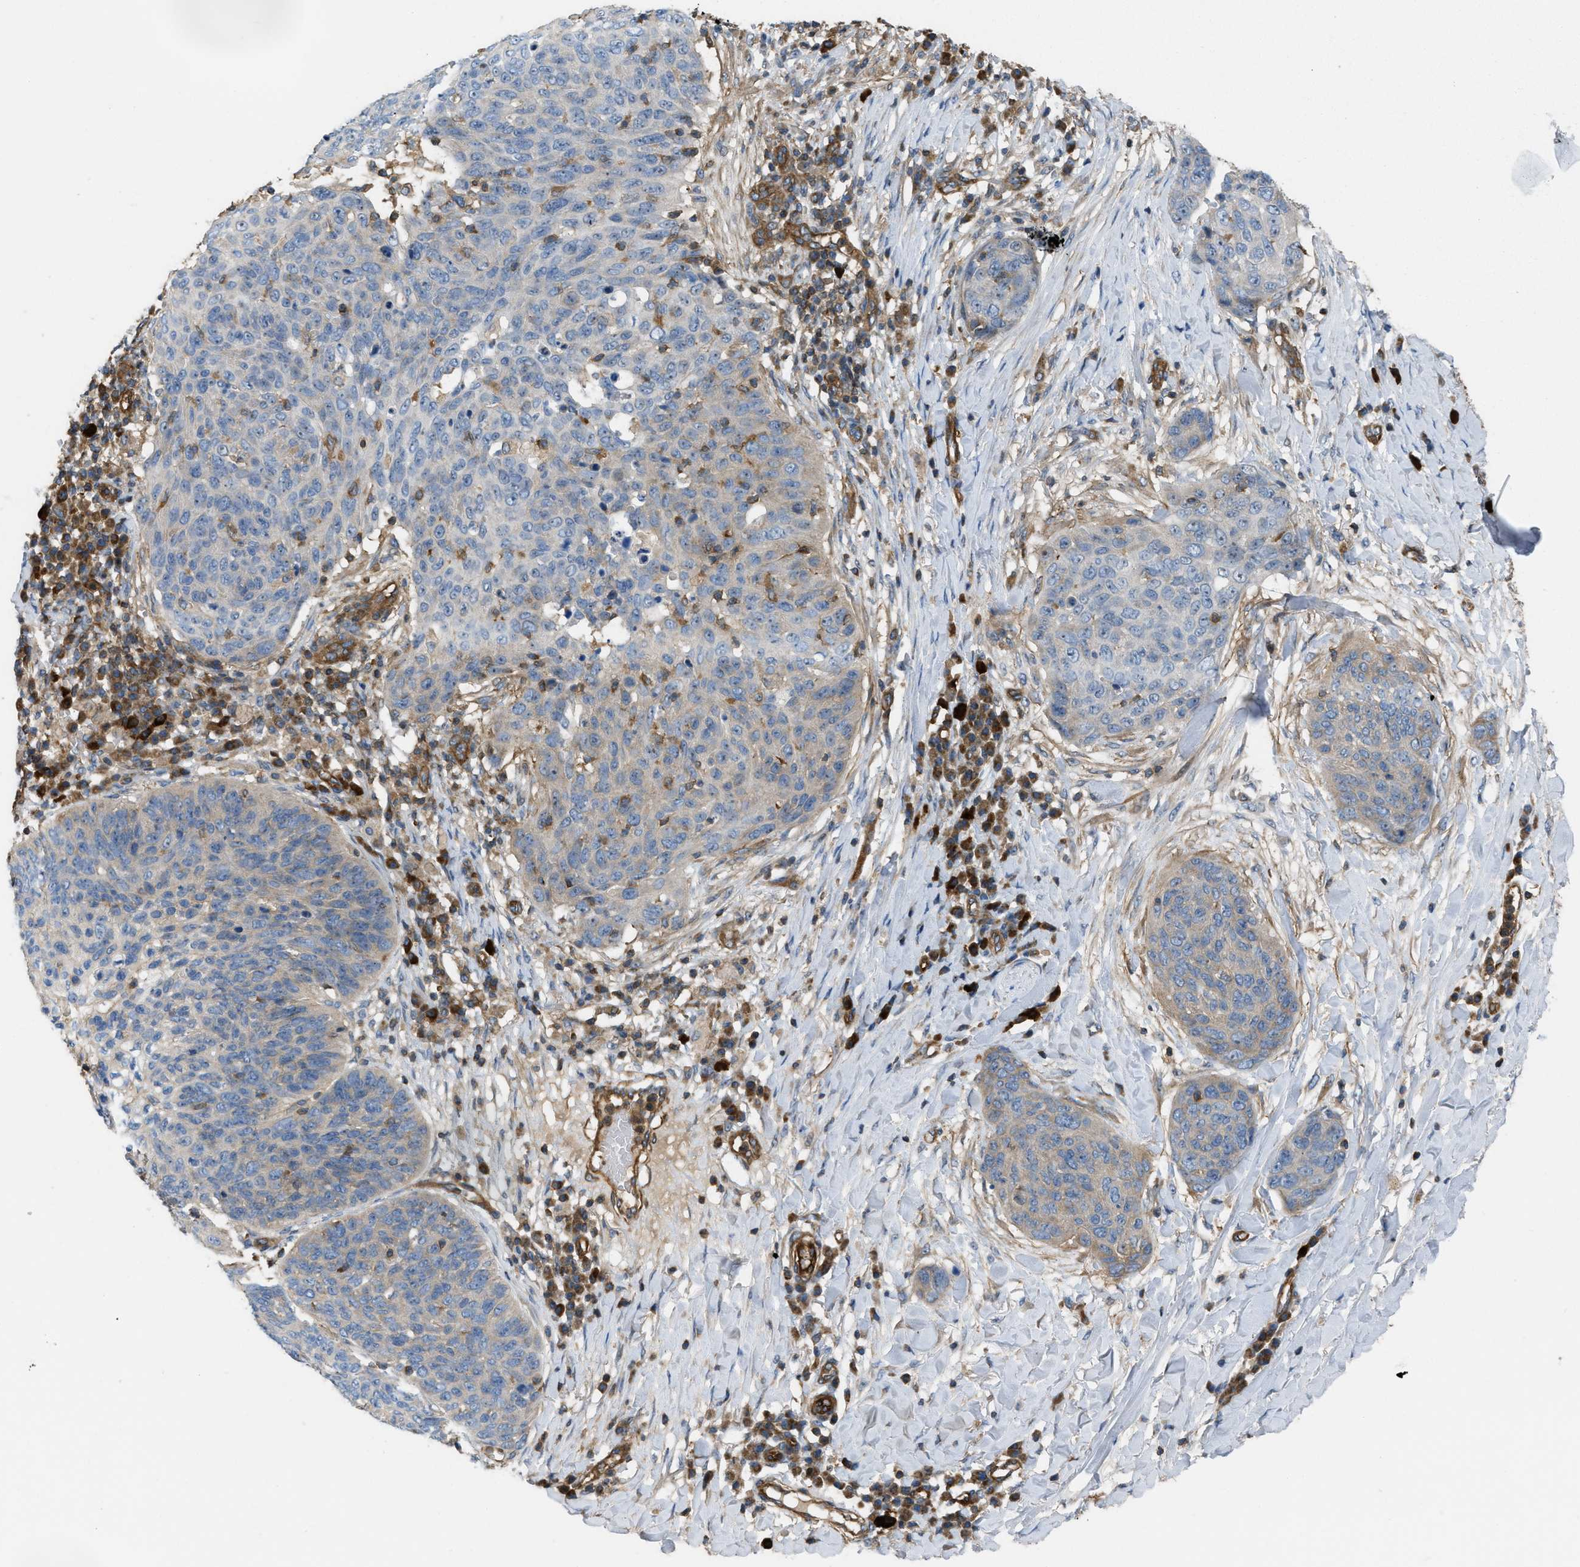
{"staining": {"intensity": "negative", "quantity": "none", "location": "none"}, "tissue": "skin cancer", "cell_type": "Tumor cells", "image_type": "cancer", "snomed": [{"axis": "morphology", "description": "Squamous cell carcinoma in situ, NOS"}, {"axis": "morphology", "description": "Squamous cell carcinoma, NOS"}, {"axis": "topography", "description": "Skin"}], "caption": "Tumor cells are negative for brown protein staining in skin squamous cell carcinoma.", "gene": "ATP2A3", "patient": {"sex": "male", "age": 93}}